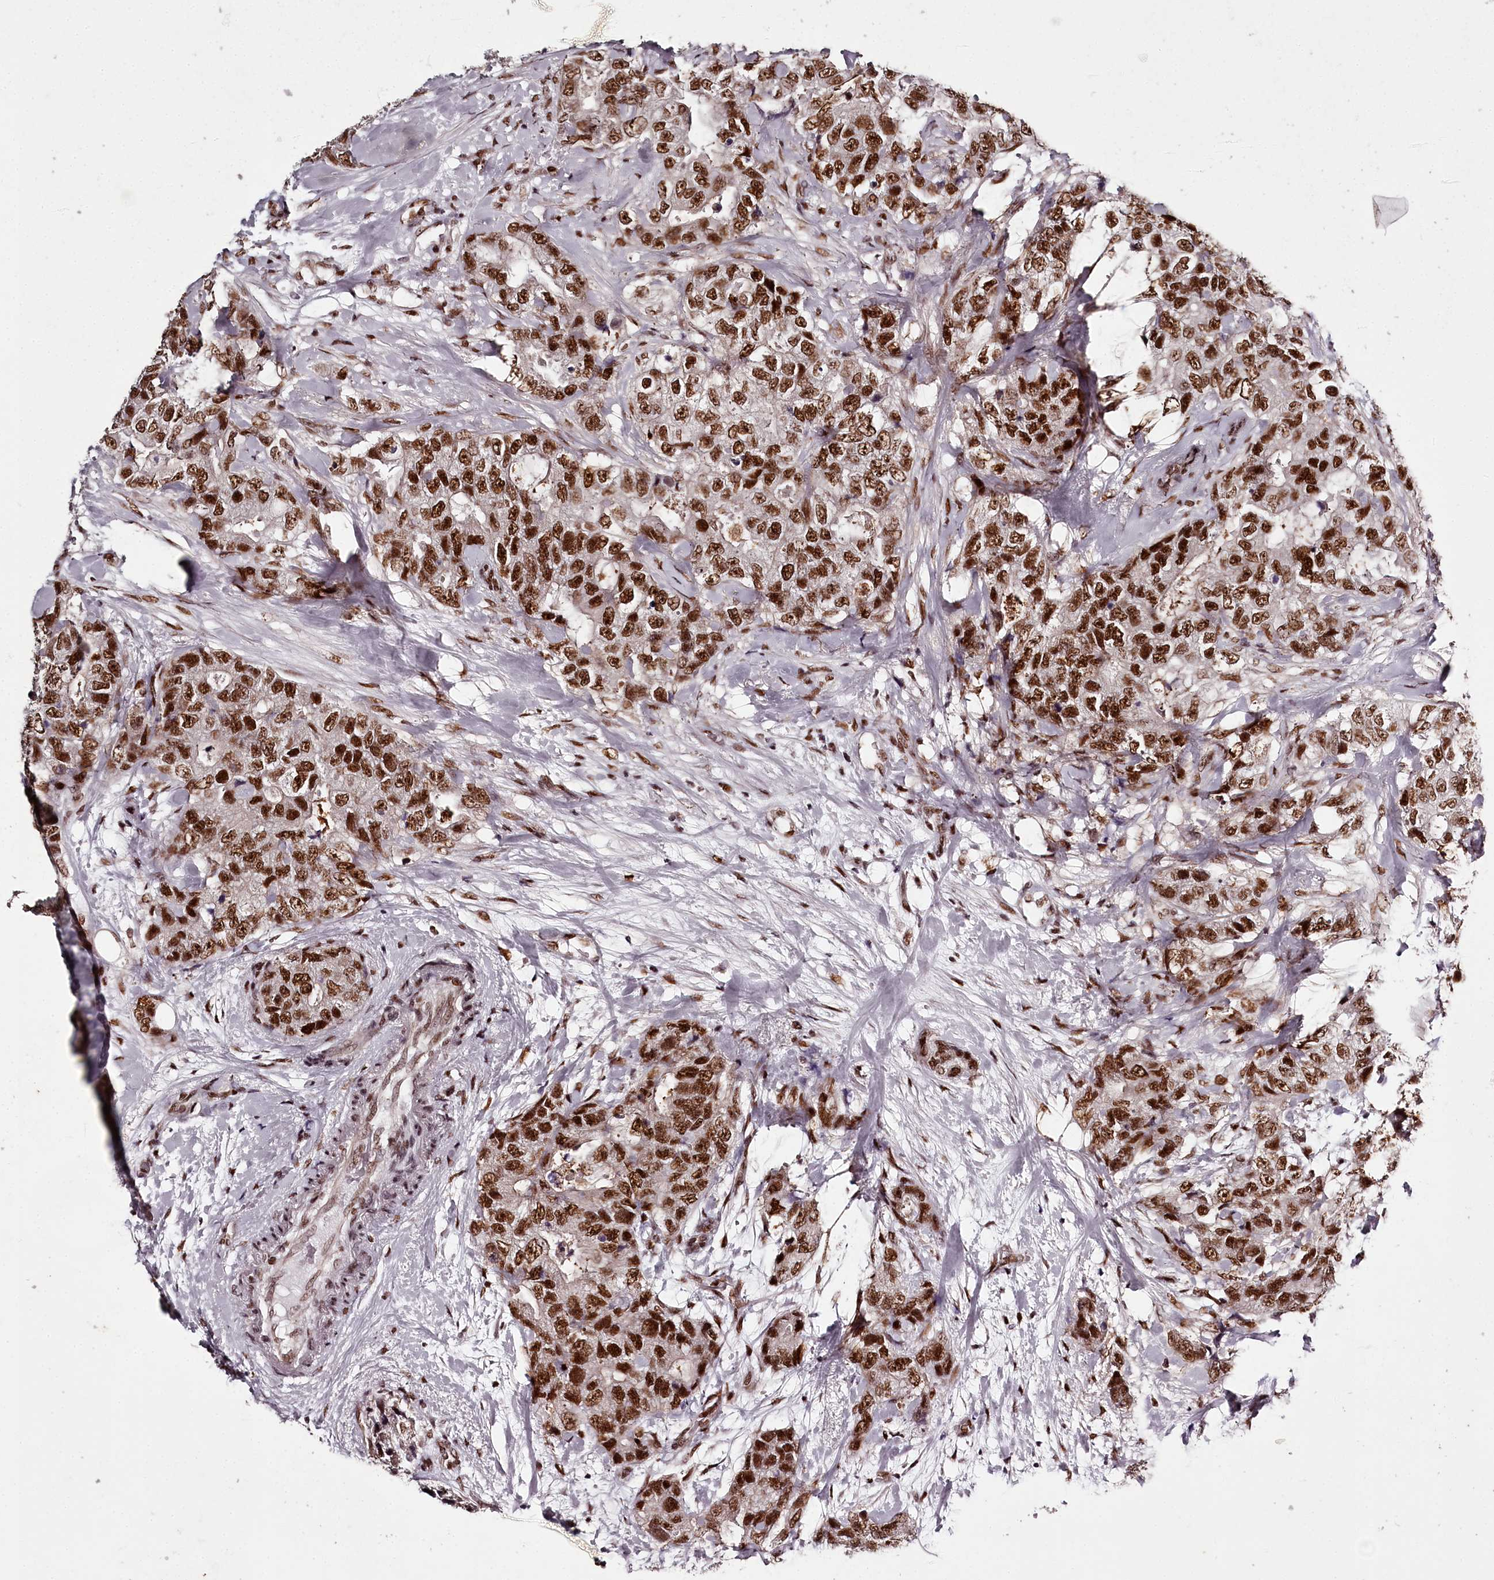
{"staining": {"intensity": "strong", "quantity": ">75%", "location": "nuclear"}, "tissue": "breast cancer", "cell_type": "Tumor cells", "image_type": "cancer", "snomed": [{"axis": "morphology", "description": "Duct carcinoma"}, {"axis": "topography", "description": "Breast"}], "caption": "Protein staining of breast cancer tissue demonstrates strong nuclear expression in about >75% of tumor cells.", "gene": "PSPC1", "patient": {"sex": "female", "age": 62}}